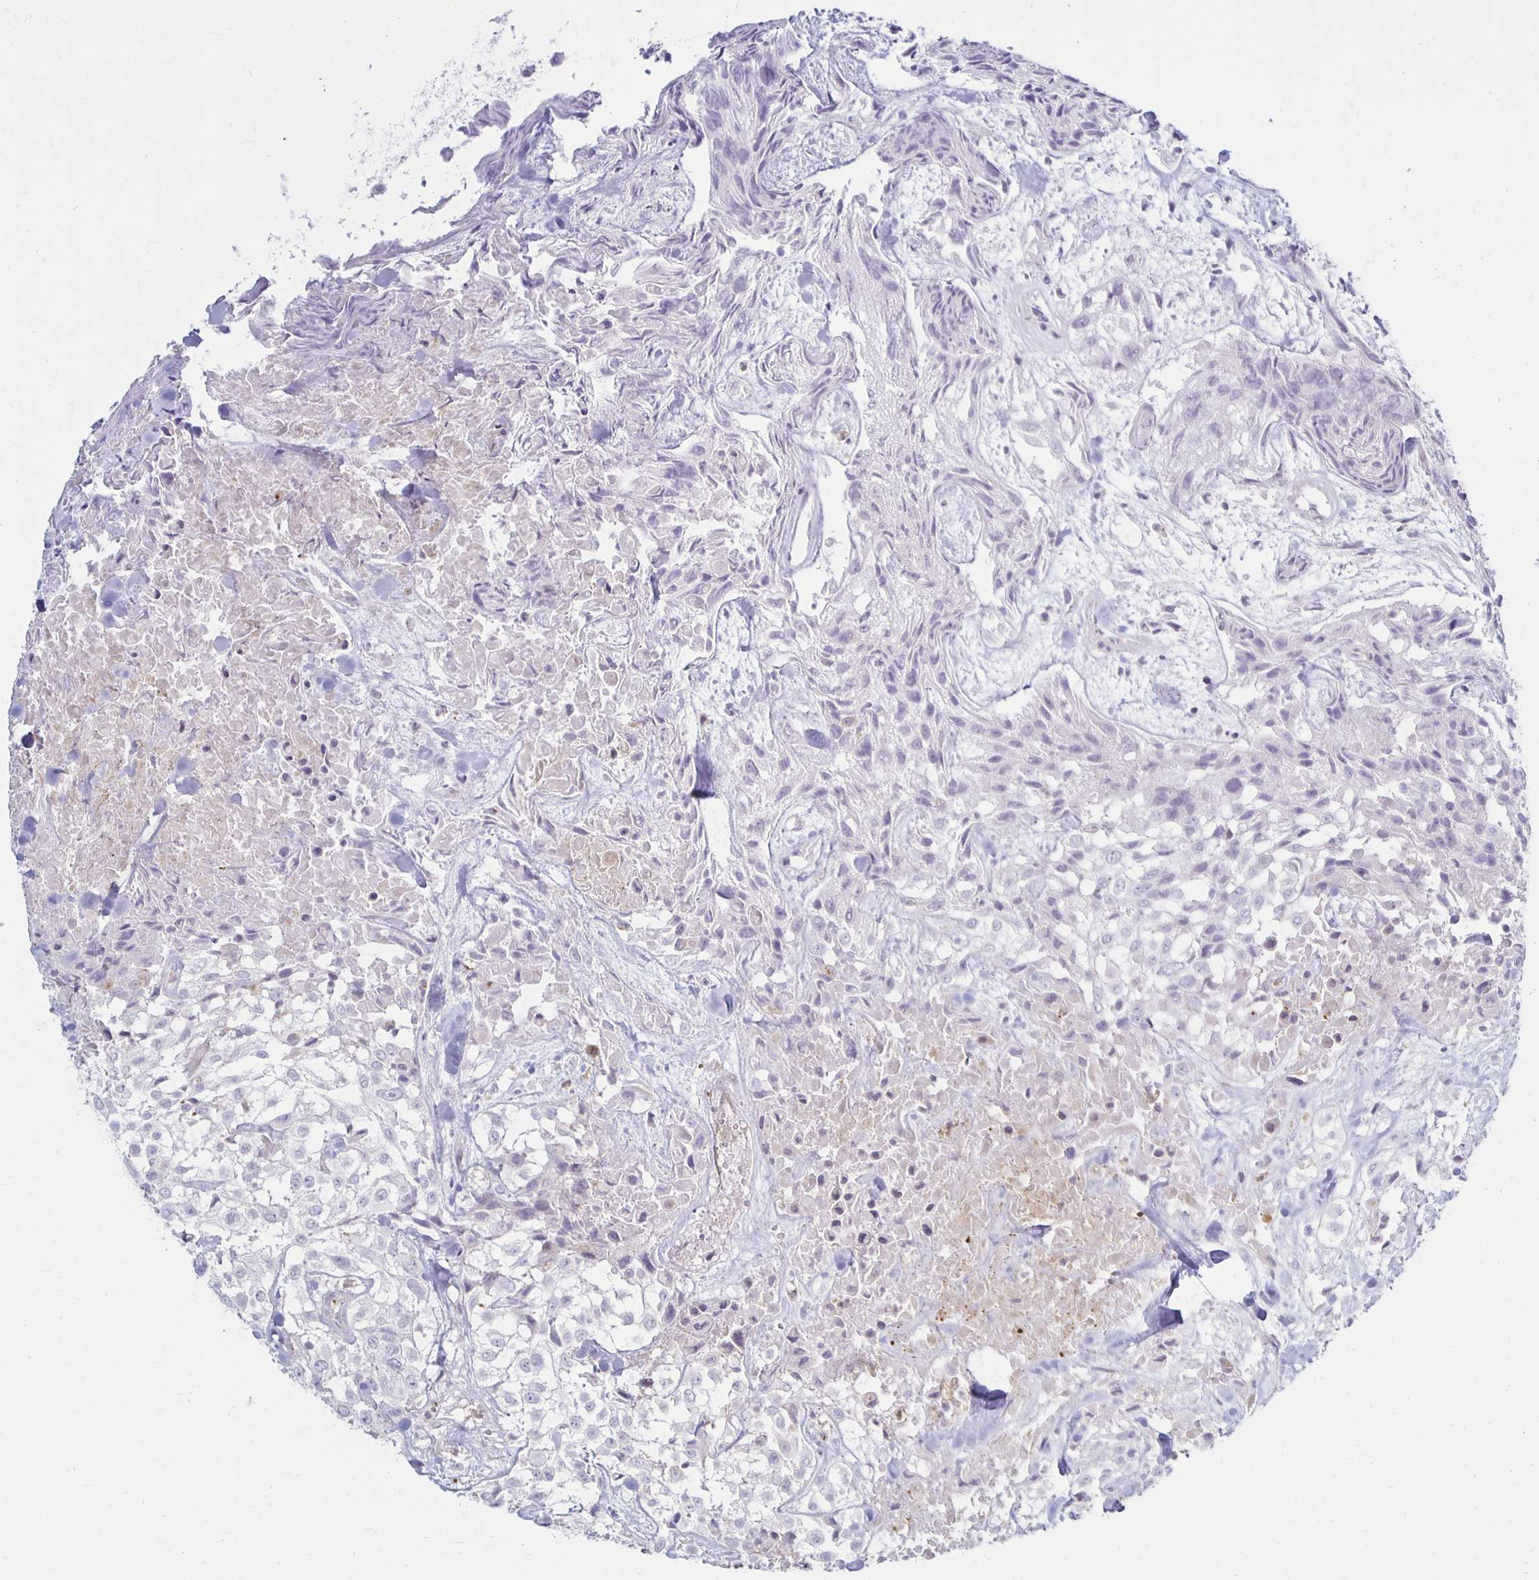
{"staining": {"intensity": "negative", "quantity": "none", "location": "none"}, "tissue": "urothelial cancer", "cell_type": "Tumor cells", "image_type": "cancer", "snomed": [{"axis": "morphology", "description": "Urothelial carcinoma, High grade"}, {"axis": "topography", "description": "Urinary bladder"}], "caption": "Urothelial cancer stained for a protein using immunohistochemistry (IHC) demonstrates no positivity tumor cells.", "gene": "CCL21", "patient": {"sex": "male", "age": 56}}